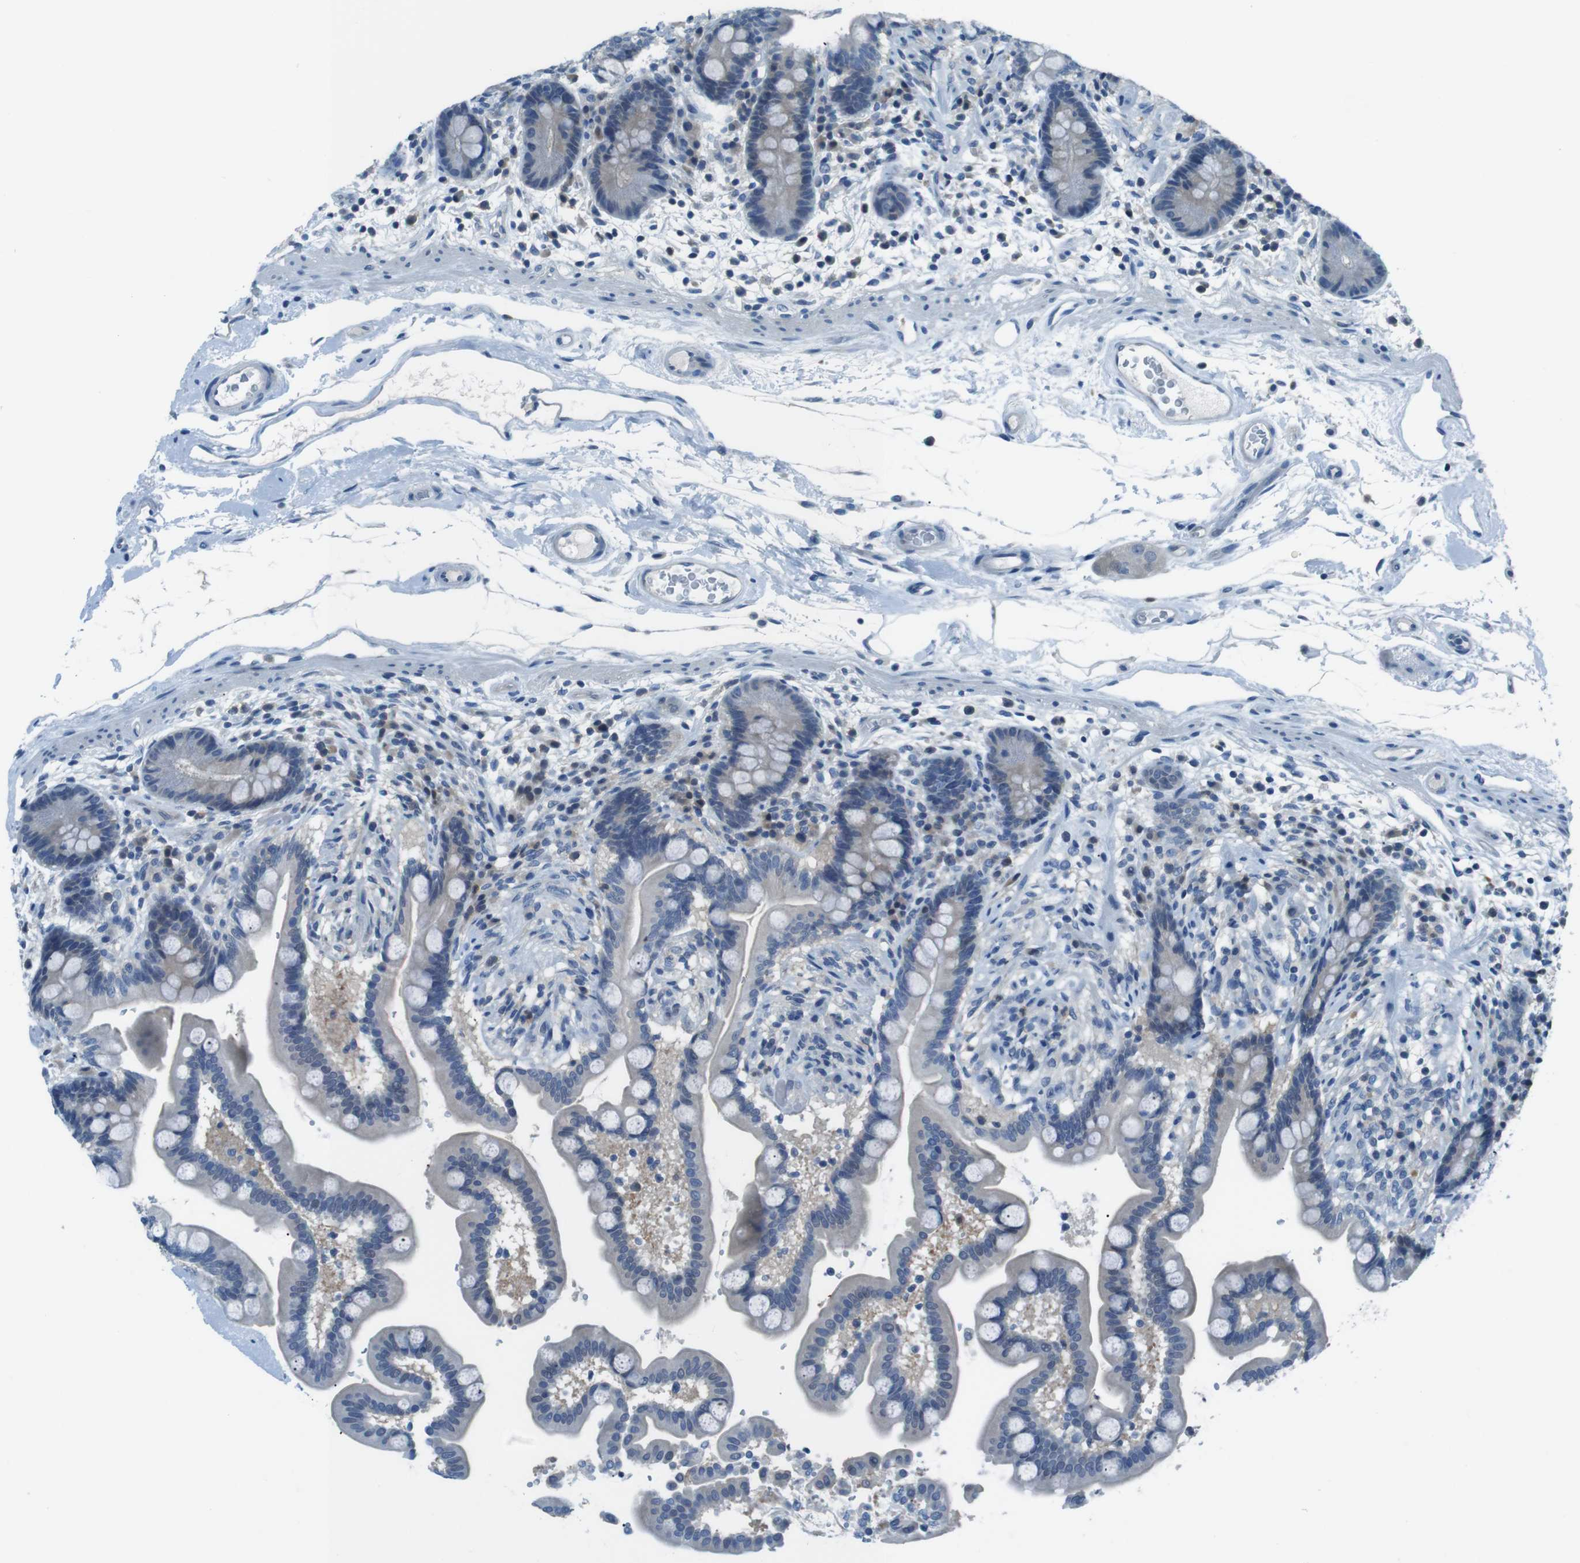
{"staining": {"intensity": "negative", "quantity": "none", "location": "none"}, "tissue": "colon", "cell_type": "Endothelial cells", "image_type": "normal", "snomed": [{"axis": "morphology", "description": "Normal tissue, NOS"}, {"axis": "topography", "description": "Colon"}], "caption": "This is a micrograph of immunohistochemistry staining of benign colon, which shows no staining in endothelial cells. Brightfield microscopy of IHC stained with DAB (brown) and hematoxylin (blue), captured at high magnification.", "gene": "NANOS2", "patient": {"sex": "male", "age": 73}}